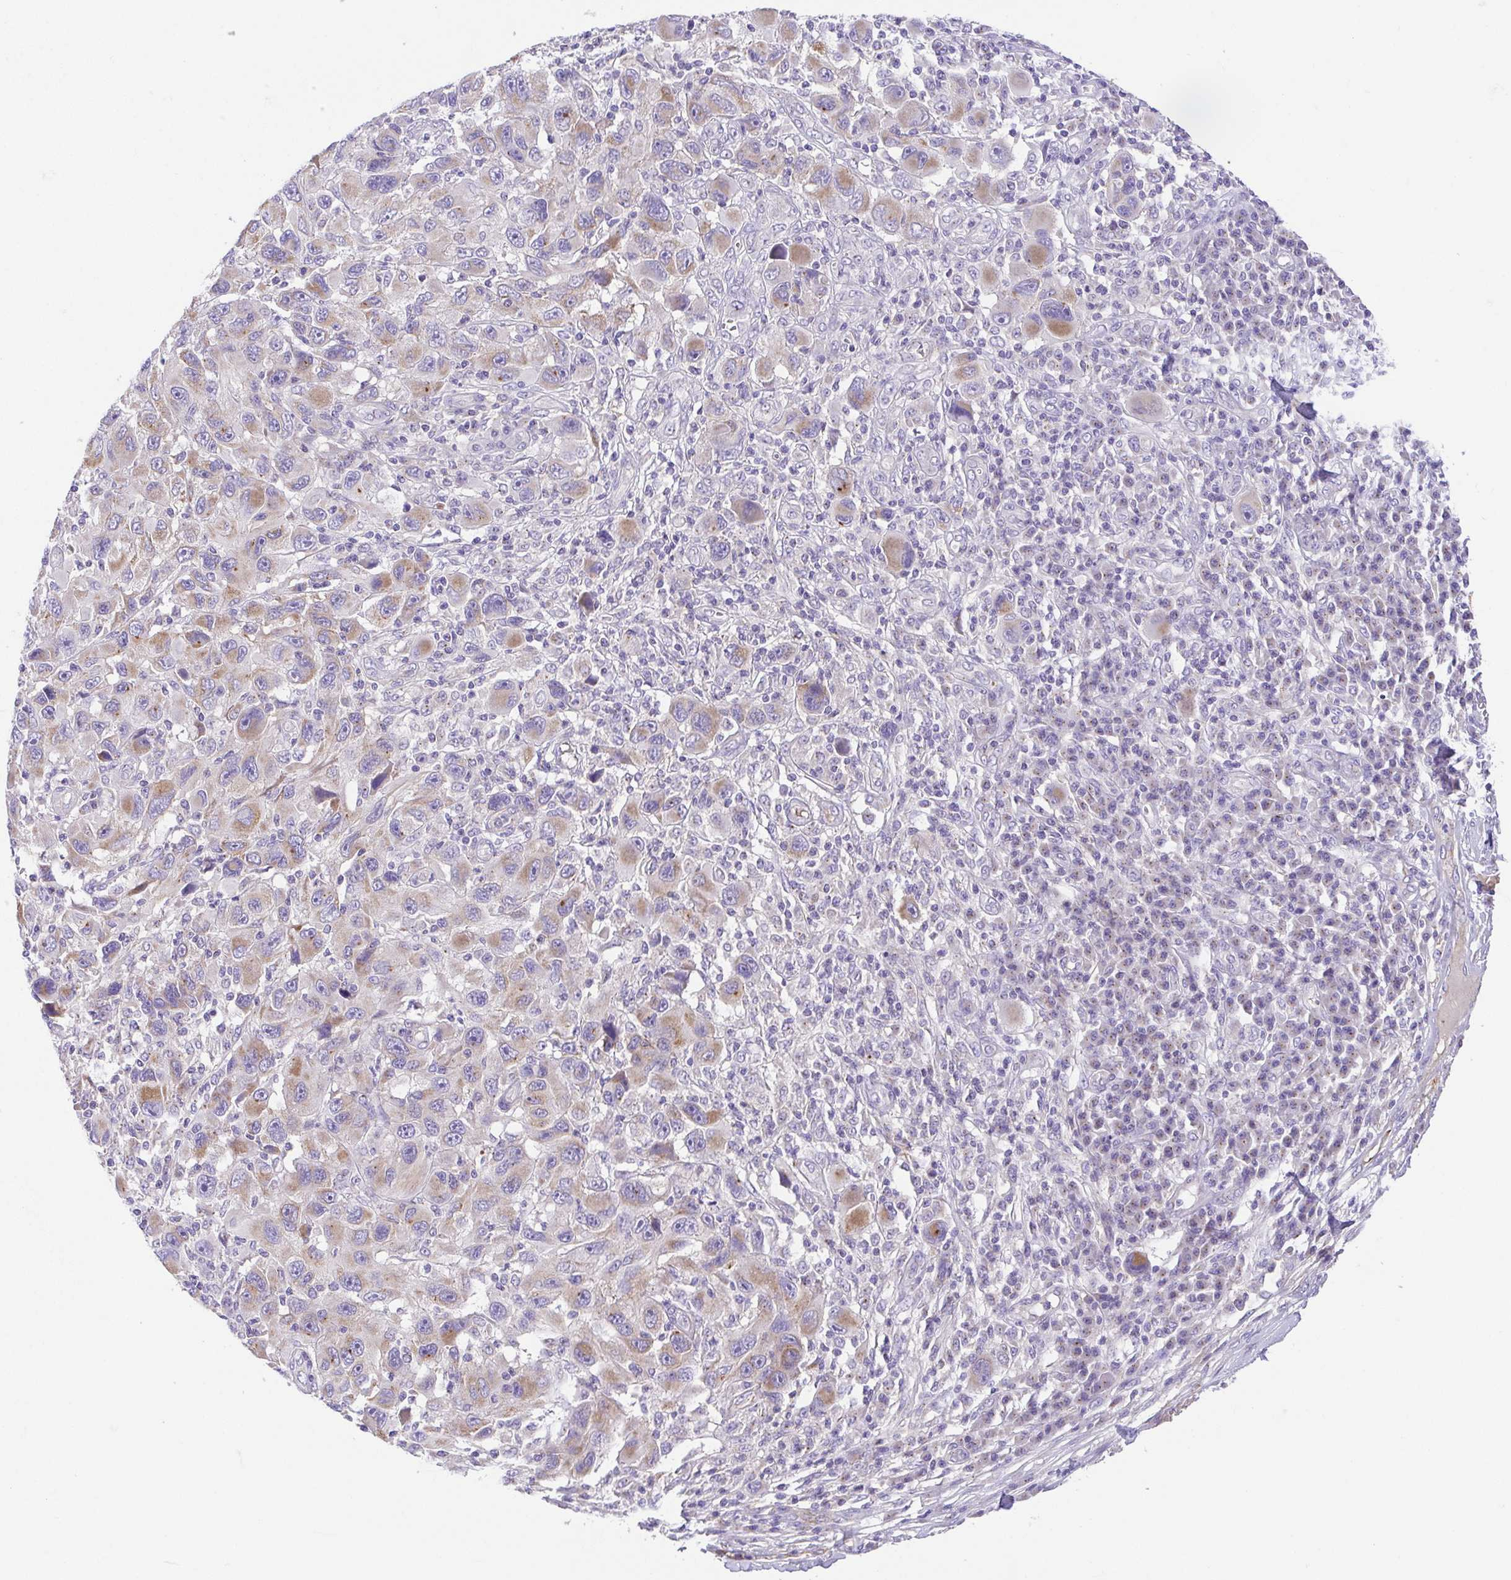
{"staining": {"intensity": "moderate", "quantity": "<25%", "location": "cytoplasmic/membranous"}, "tissue": "melanoma", "cell_type": "Tumor cells", "image_type": "cancer", "snomed": [{"axis": "morphology", "description": "Malignant melanoma, NOS"}, {"axis": "topography", "description": "Skin"}], "caption": "About <25% of tumor cells in melanoma display moderate cytoplasmic/membranous protein expression as visualized by brown immunohistochemical staining.", "gene": "SLC13A1", "patient": {"sex": "male", "age": 53}}